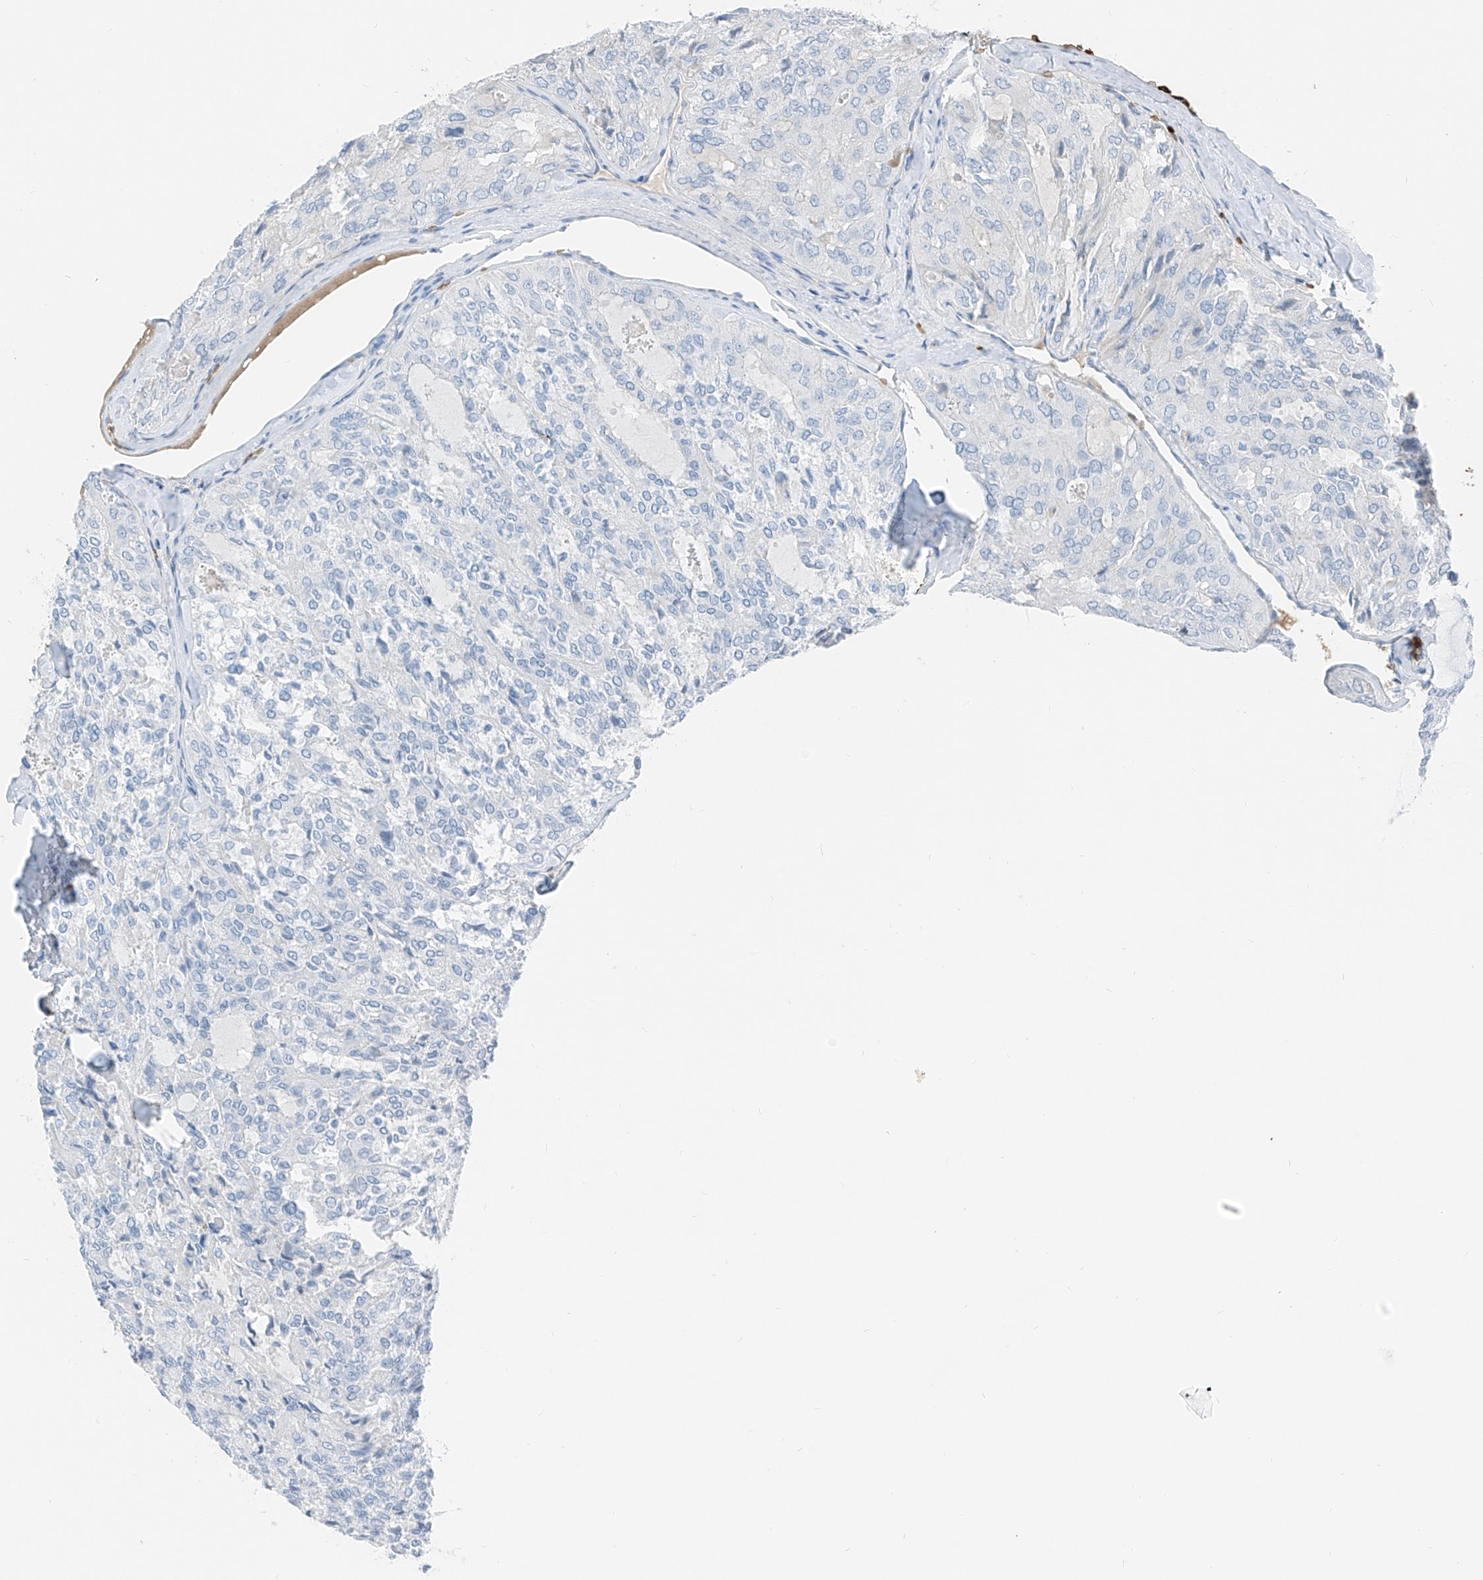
{"staining": {"intensity": "negative", "quantity": "none", "location": "none"}, "tissue": "thyroid cancer", "cell_type": "Tumor cells", "image_type": "cancer", "snomed": [{"axis": "morphology", "description": "Follicular adenoma carcinoma, NOS"}, {"axis": "topography", "description": "Thyroid gland"}], "caption": "Immunohistochemistry histopathology image of neoplastic tissue: human follicular adenoma carcinoma (thyroid) stained with DAB reveals no significant protein staining in tumor cells. Brightfield microscopy of immunohistochemistry (IHC) stained with DAB (brown) and hematoxylin (blue), captured at high magnification.", "gene": "PRSS23", "patient": {"sex": "male", "age": 75}}